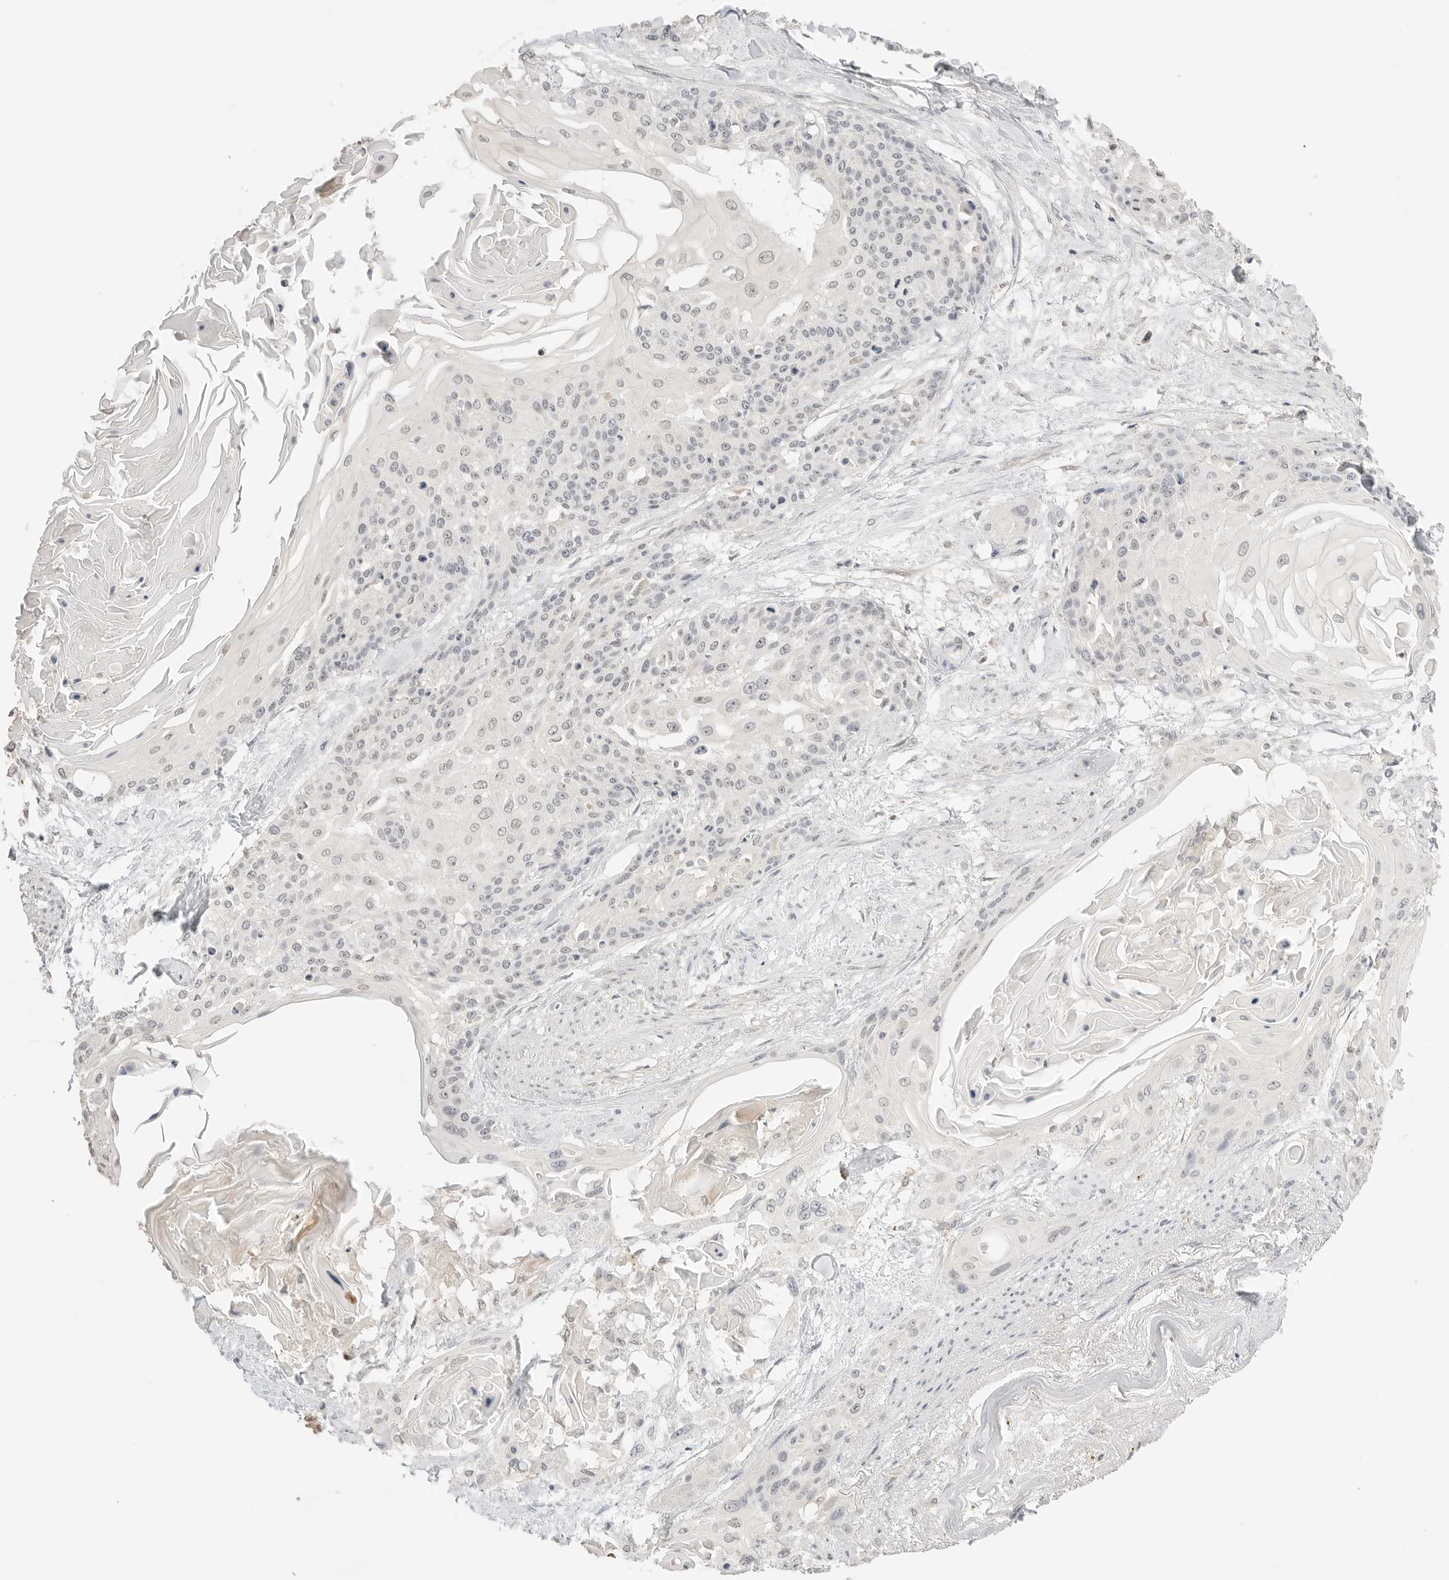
{"staining": {"intensity": "negative", "quantity": "none", "location": "none"}, "tissue": "cervical cancer", "cell_type": "Tumor cells", "image_type": "cancer", "snomed": [{"axis": "morphology", "description": "Squamous cell carcinoma, NOS"}, {"axis": "topography", "description": "Cervix"}], "caption": "Protein analysis of squamous cell carcinoma (cervical) displays no significant staining in tumor cells.", "gene": "RPS6KL1", "patient": {"sex": "female", "age": 57}}